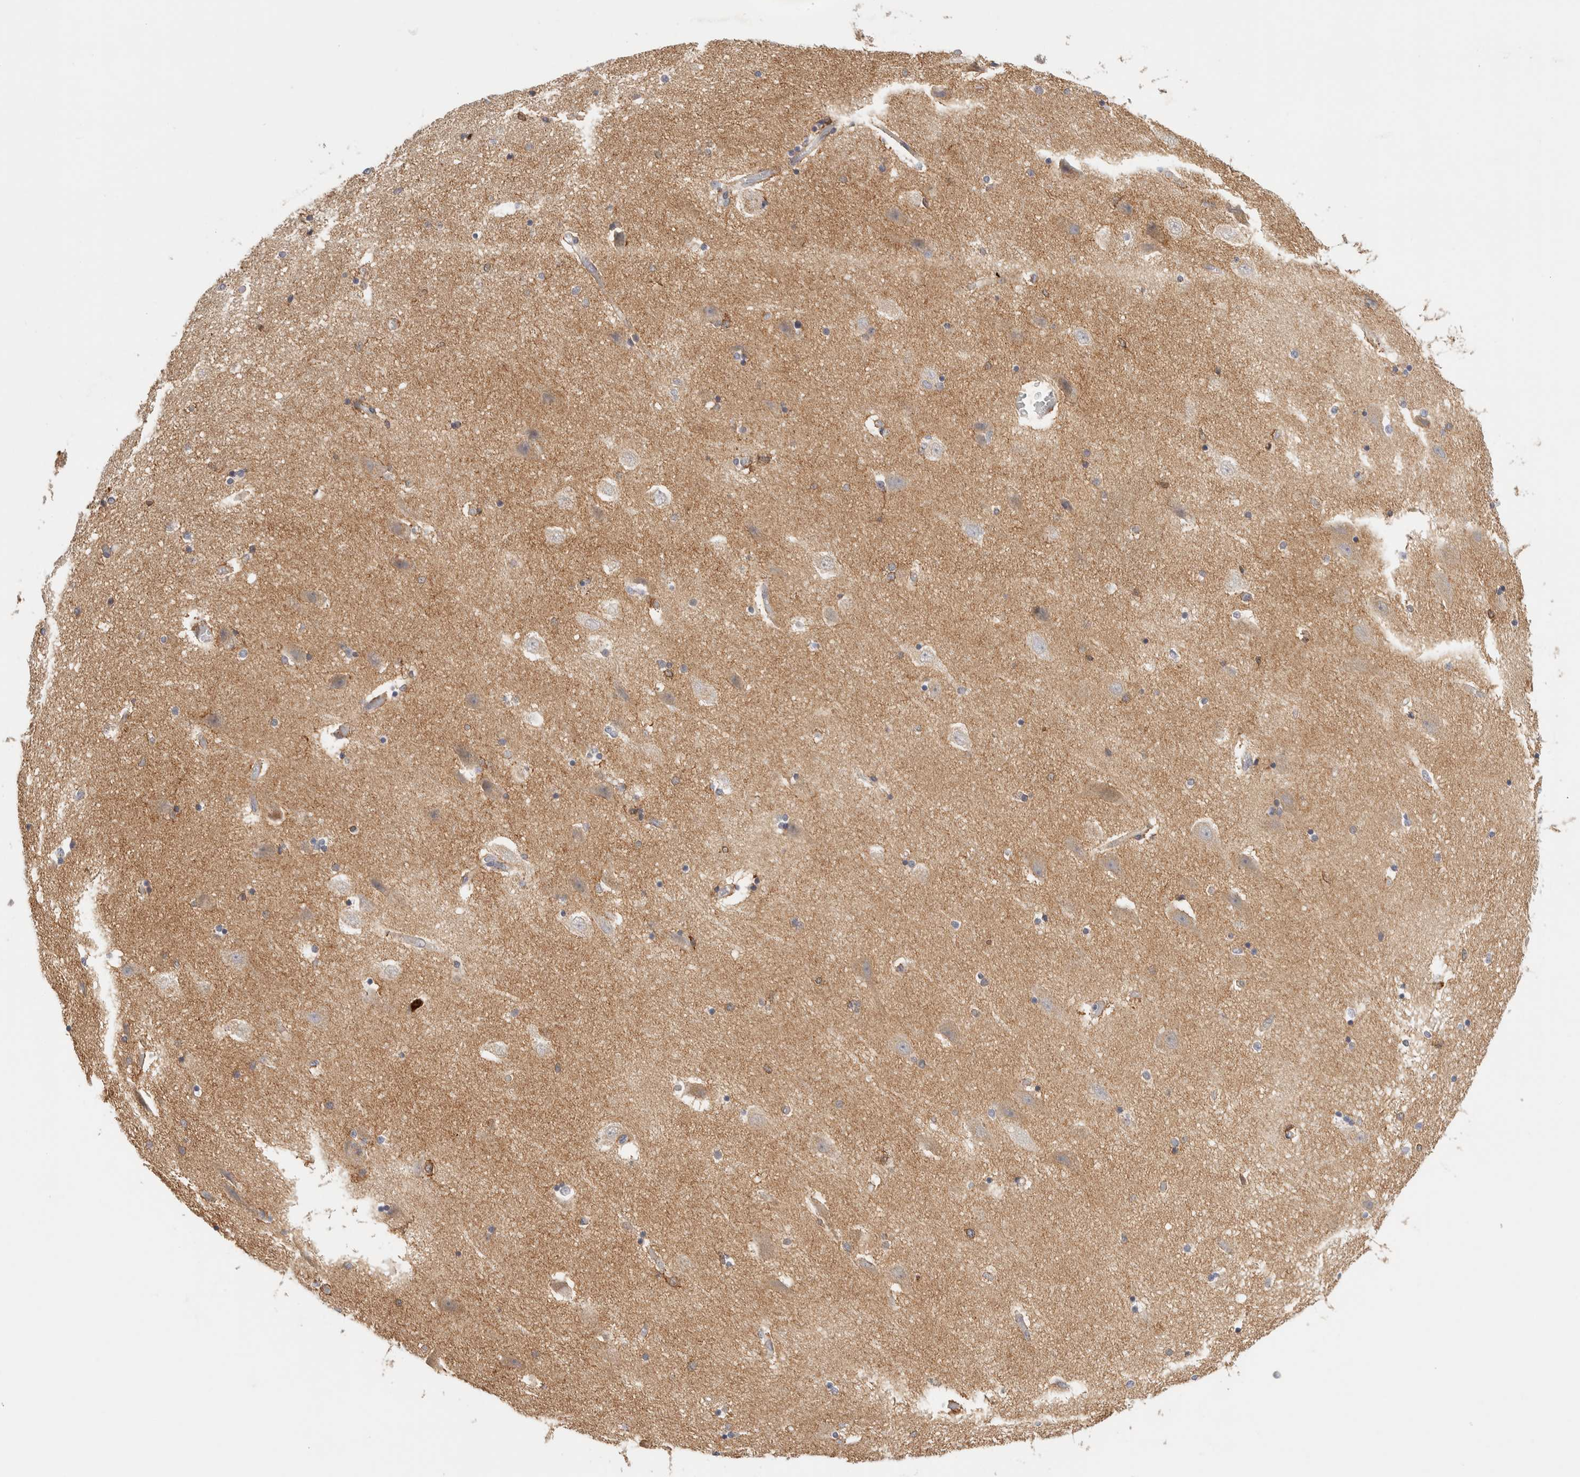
{"staining": {"intensity": "weak", "quantity": "<25%", "location": "cytoplasmic/membranous"}, "tissue": "hippocampus", "cell_type": "Glial cells", "image_type": "normal", "snomed": [{"axis": "morphology", "description": "Normal tissue, NOS"}, {"axis": "topography", "description": "Hippocampus"}], "caption": "Immunohistochemistry image of unremarkable hippocampus: human hippocampus stained with DAB reveals no significant protein staining in glial cells. (IHC, brightfield microscopy, high magnification).", "gene": "RUNDC1", "patient": {"sex": "female", "age": 54}}